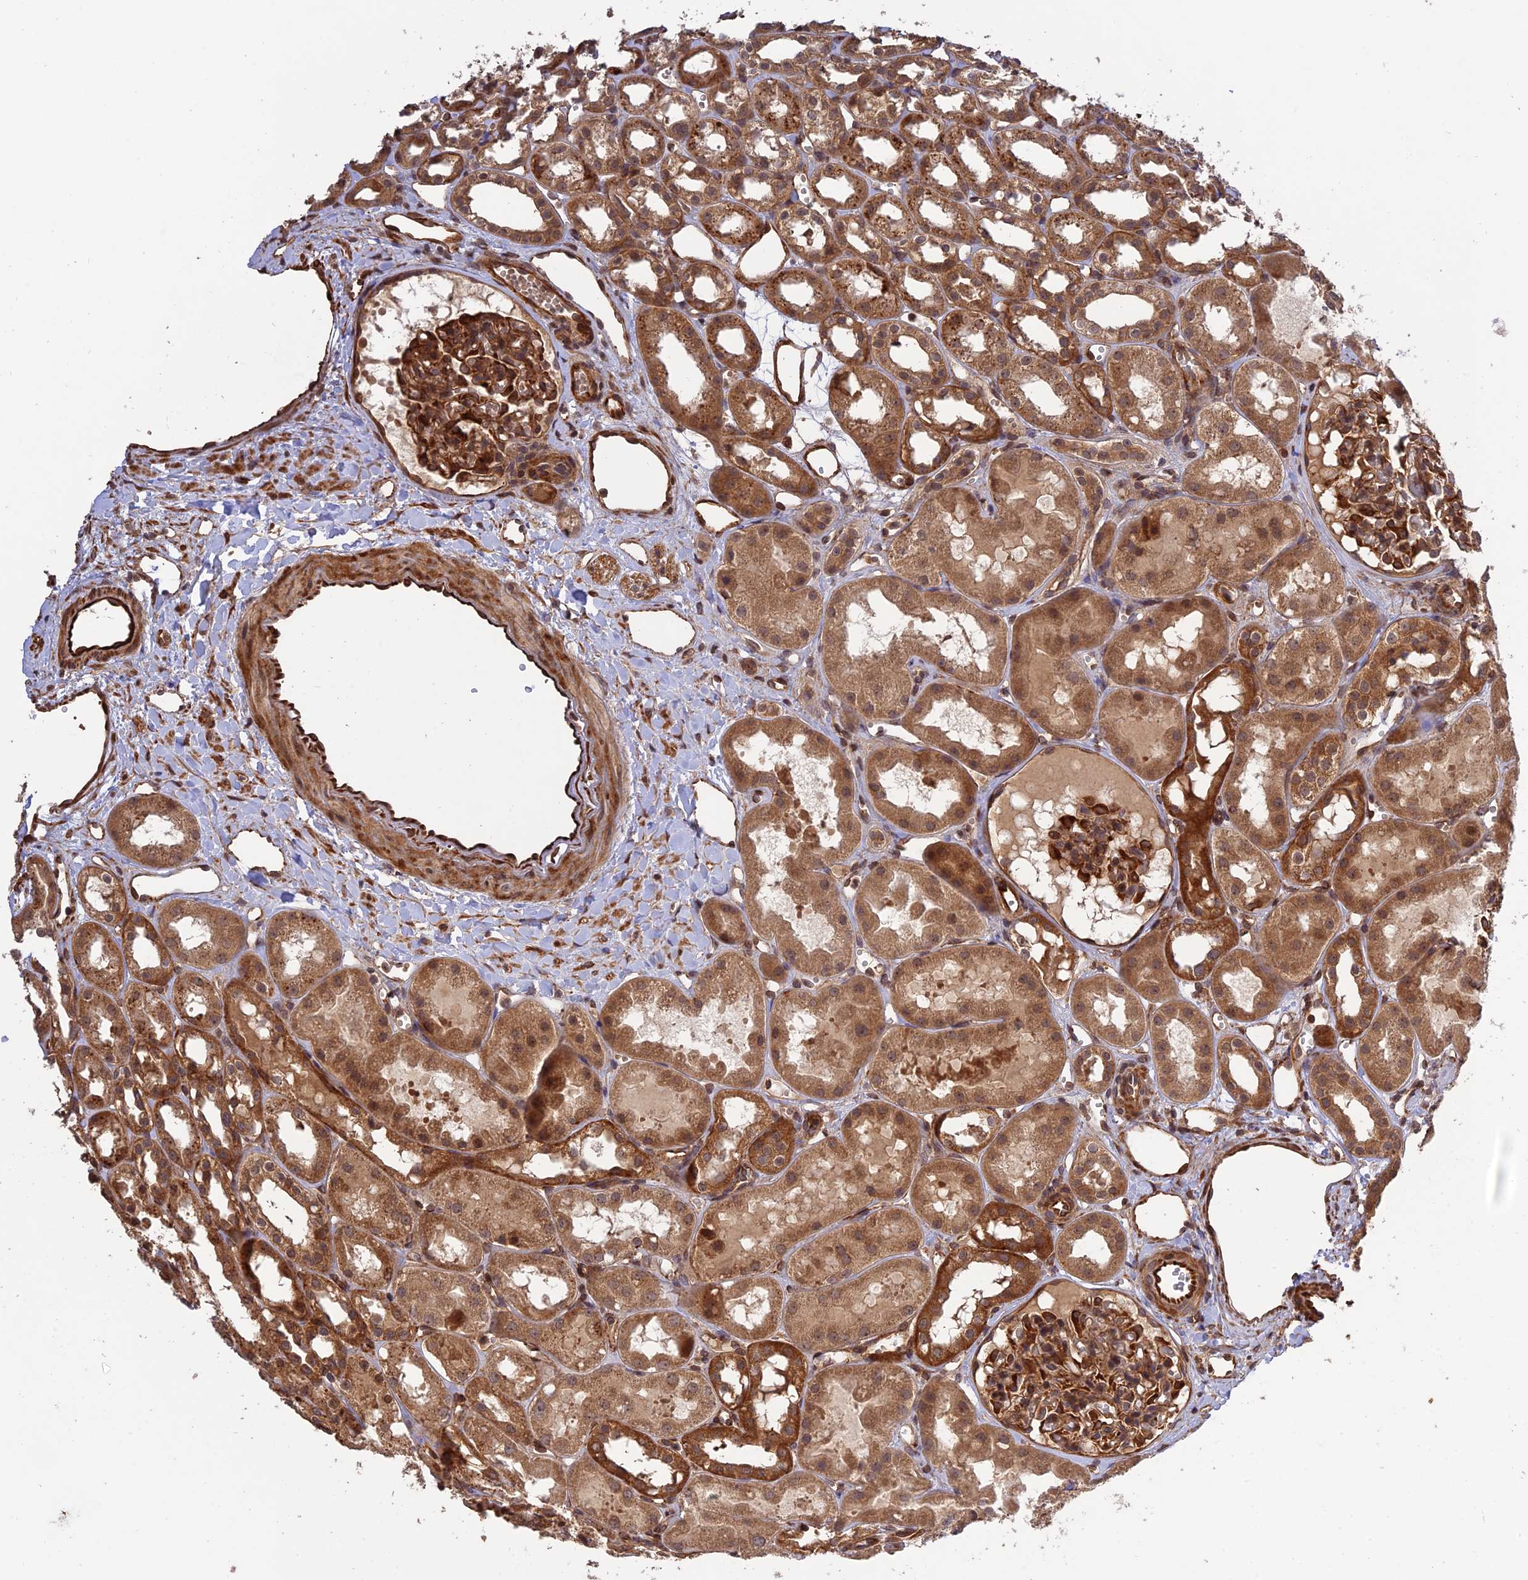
{"staining": {"intensity": "strong", "quantity": ">75%", "location": "cytoplasmic/membranous"}, "tissue": "kidney", "cell_type": "Cells in glomeruli", "image_type": "normal", "snomed": [{"axis": "morphology", "description": "Normal tissue, NOS"}, {"axis": "topography", "description": "Kidney"}], "caption": "A photomicrograph of kidney stained for a protein reveals strong cytoplasmic/membranous brown staining in cells in glomeruli. Immunohistochemistry (ihc) stains the protein of interest in brown and the nuclei are stained blue.", "gene": "CREBL2", "patient": {"sex": "male", "age": 16}}